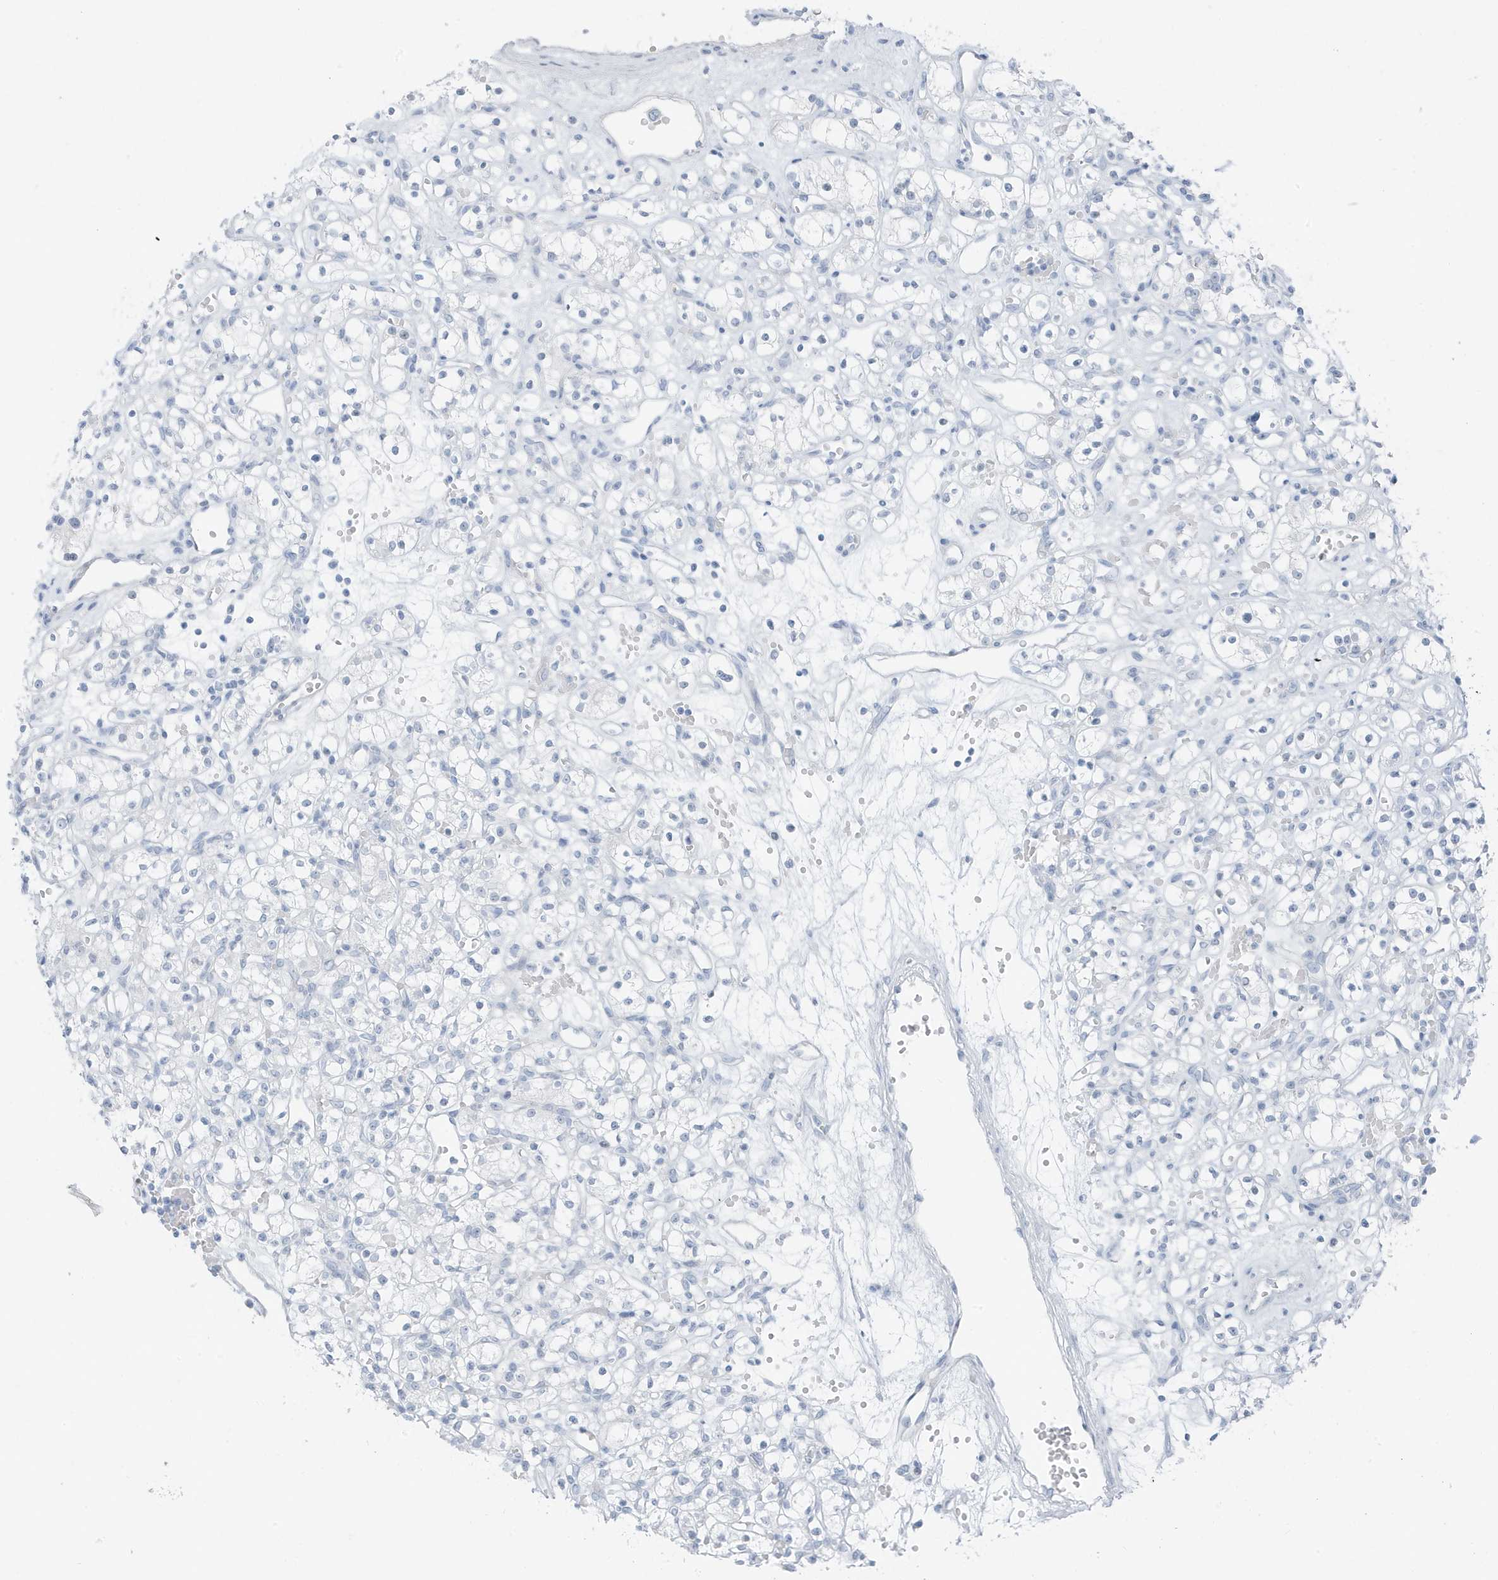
{"staining": {"intensity": "negative", "quantity": "none", "location": "none"}, "tissue": "renal cancer", "cell_type": "Tumor cells", "image_type": "cancer", "snomed": [{"axis": "morphology", "description": "Adenocarcinoma, NOS"}, {"axis": "topography", "description": "Kidney"}], "caption": "Immunohistochemistry photomicrograph of human renal cancer (adenocarcinoma) stained for a protein (brown), which displays no positivity in tumor cells.", "gene": "ZFP64", "patient": {"sex": "female", "age": 59}}